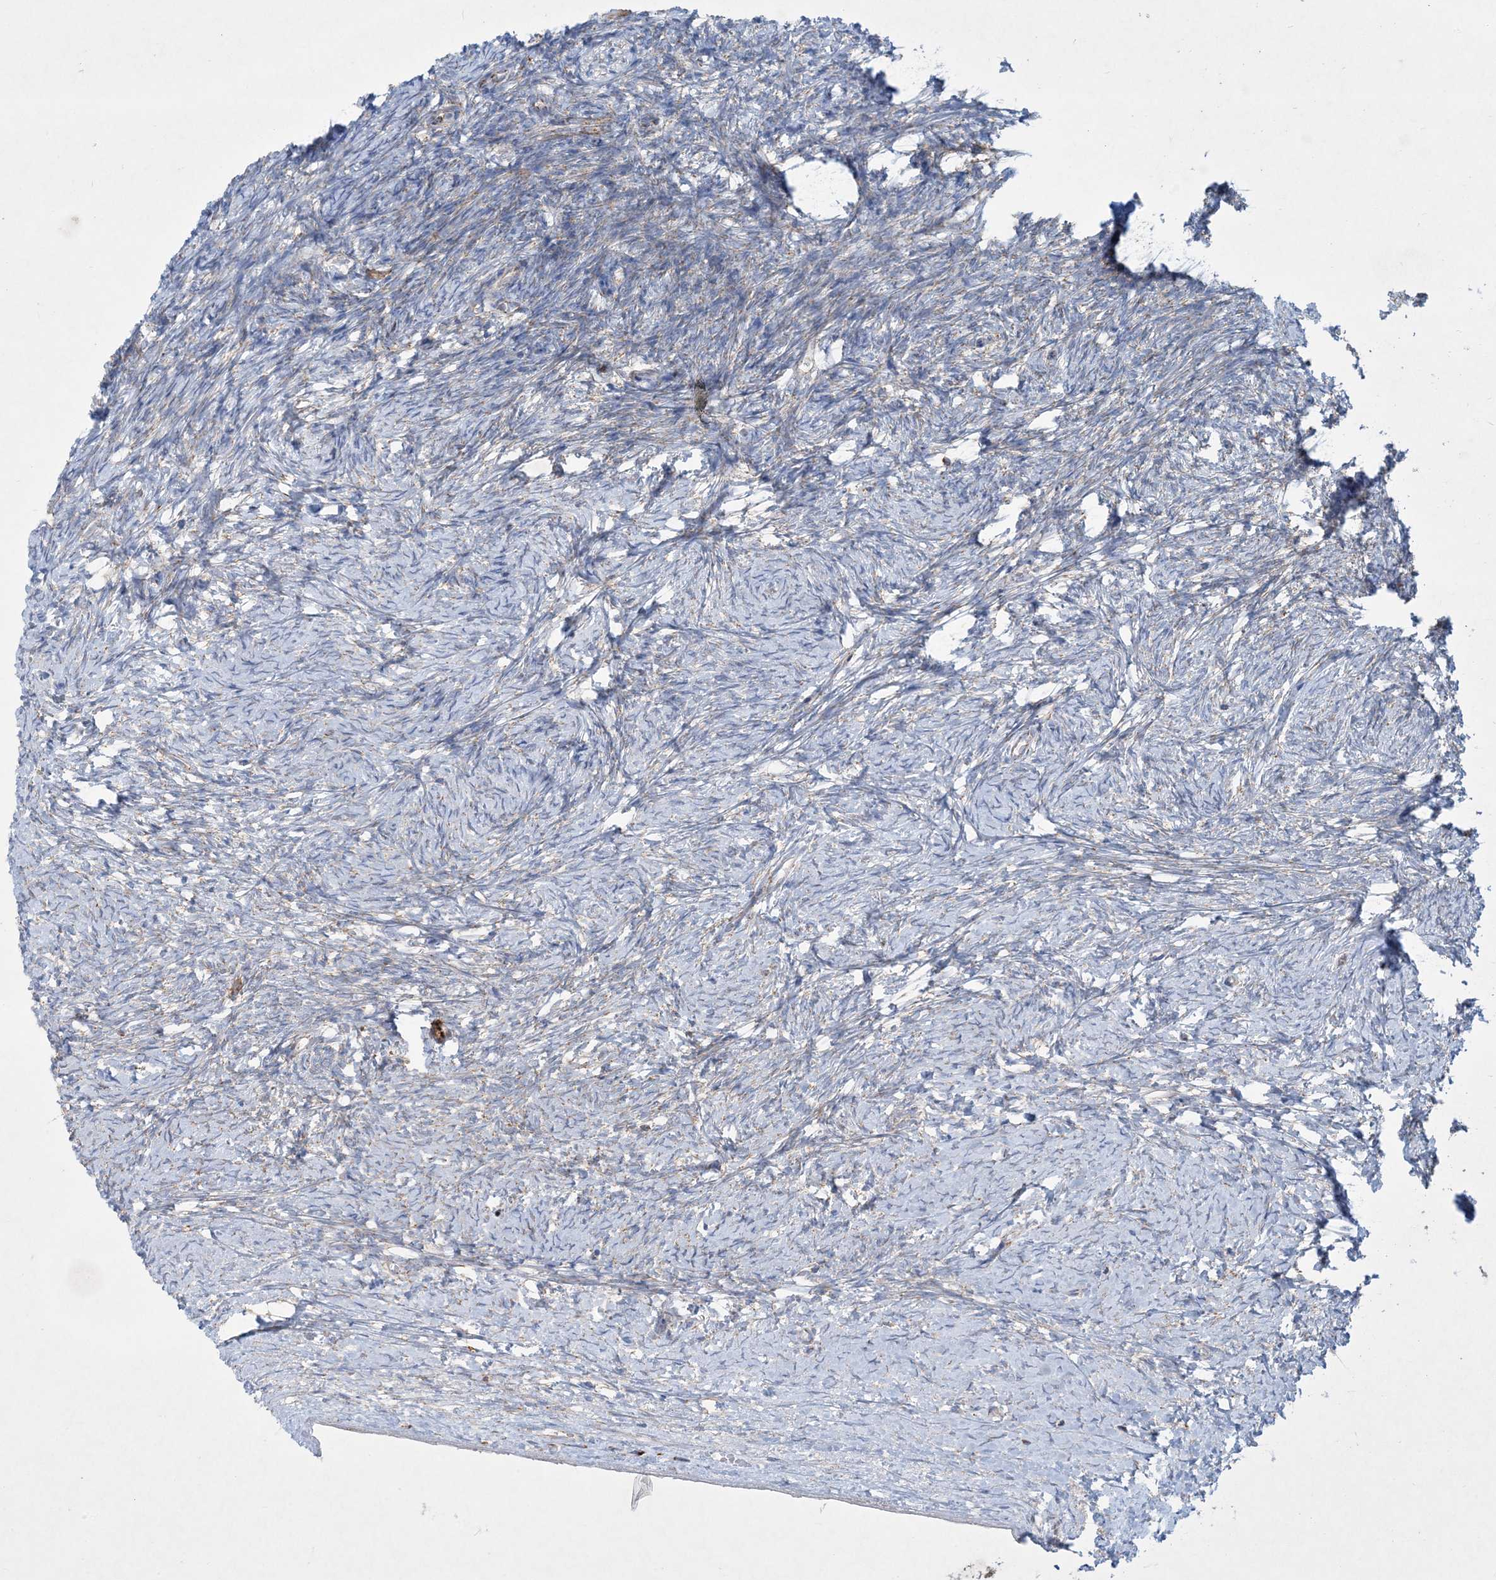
{"staining": {"intensity": "moderate", "quantity": "<25%", "location": "cytoplasmic/membranous"}, "tissue": "ovary", "cell_type": "Ovarian stroma cells", "image_type": "normal", "snomed": [{"axis": "morphology", "description": "Normal tissue, NOS"}, {"axis": "morphology", "description": "Developmental malformation"}, {"axis": "topography", "description": "Ovary"}], "caption": "This micrograph shows immunohistochemistry staining of benign human ovary, with low moderate cytoplasmic/membranous staining in about <25% of ovarian stroma cells.", "gene": "BEND4", "patient": {"sex": "female", "age": 39}}